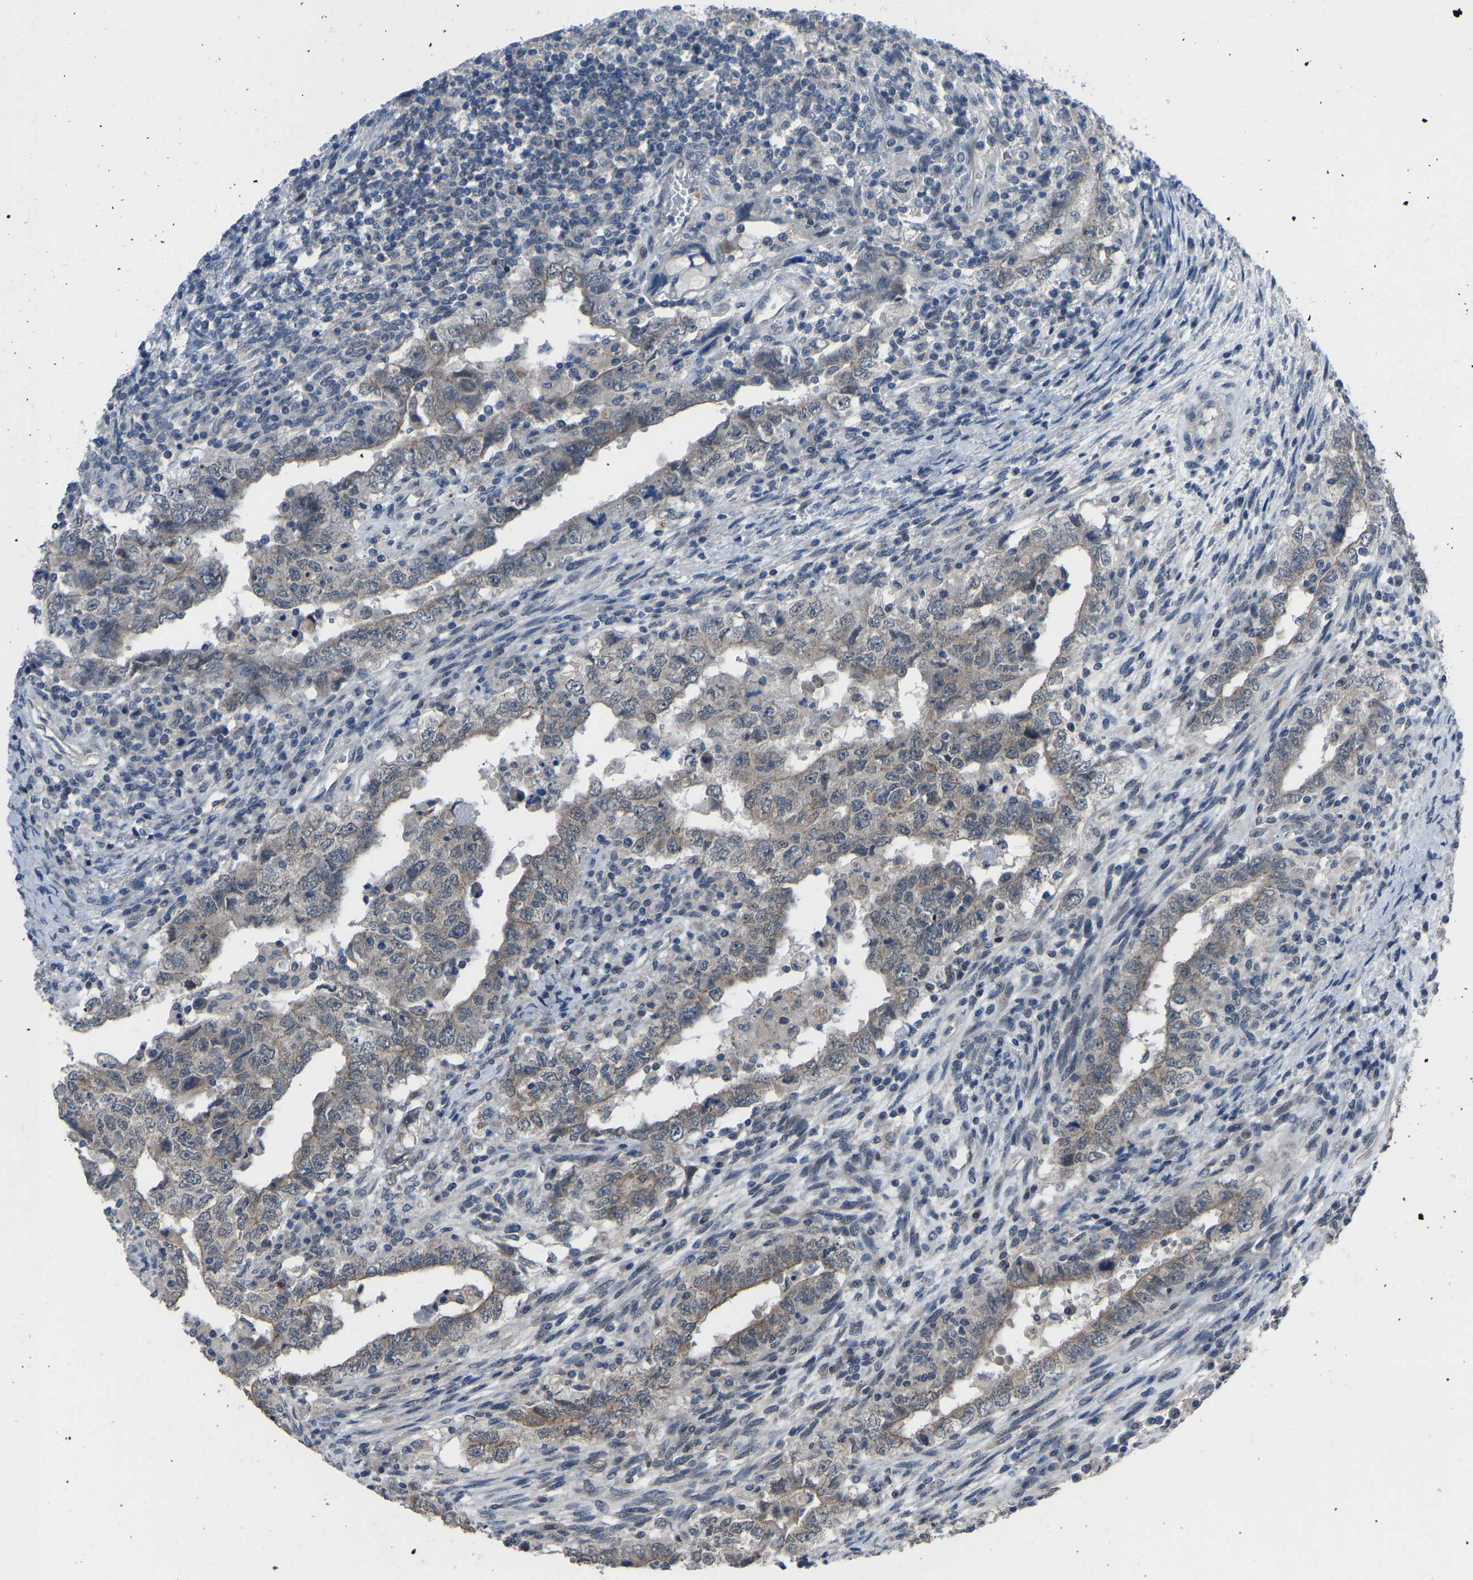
{"staining": {"intensity": "weak", "quantity": ">75%", "location": "cytoplasmic/membranous"}, "tissue": "testis cancer", "cell_type": "Tumor cells", "image_type": "cancer", "snomed": [{"axis": "morphology", "description": "Carcinoma, Embryonal, NOS"}, {"axis": "topography", "description": "Testis"}], "caption": "Testis embryonal carcinoma stained with a brown dye displays weak cytoplasmic/membranous positive staining in about >75% of tumor cells.", "gene": "CDK2AP1", "patient": {"sex": "male", "age": 26}}